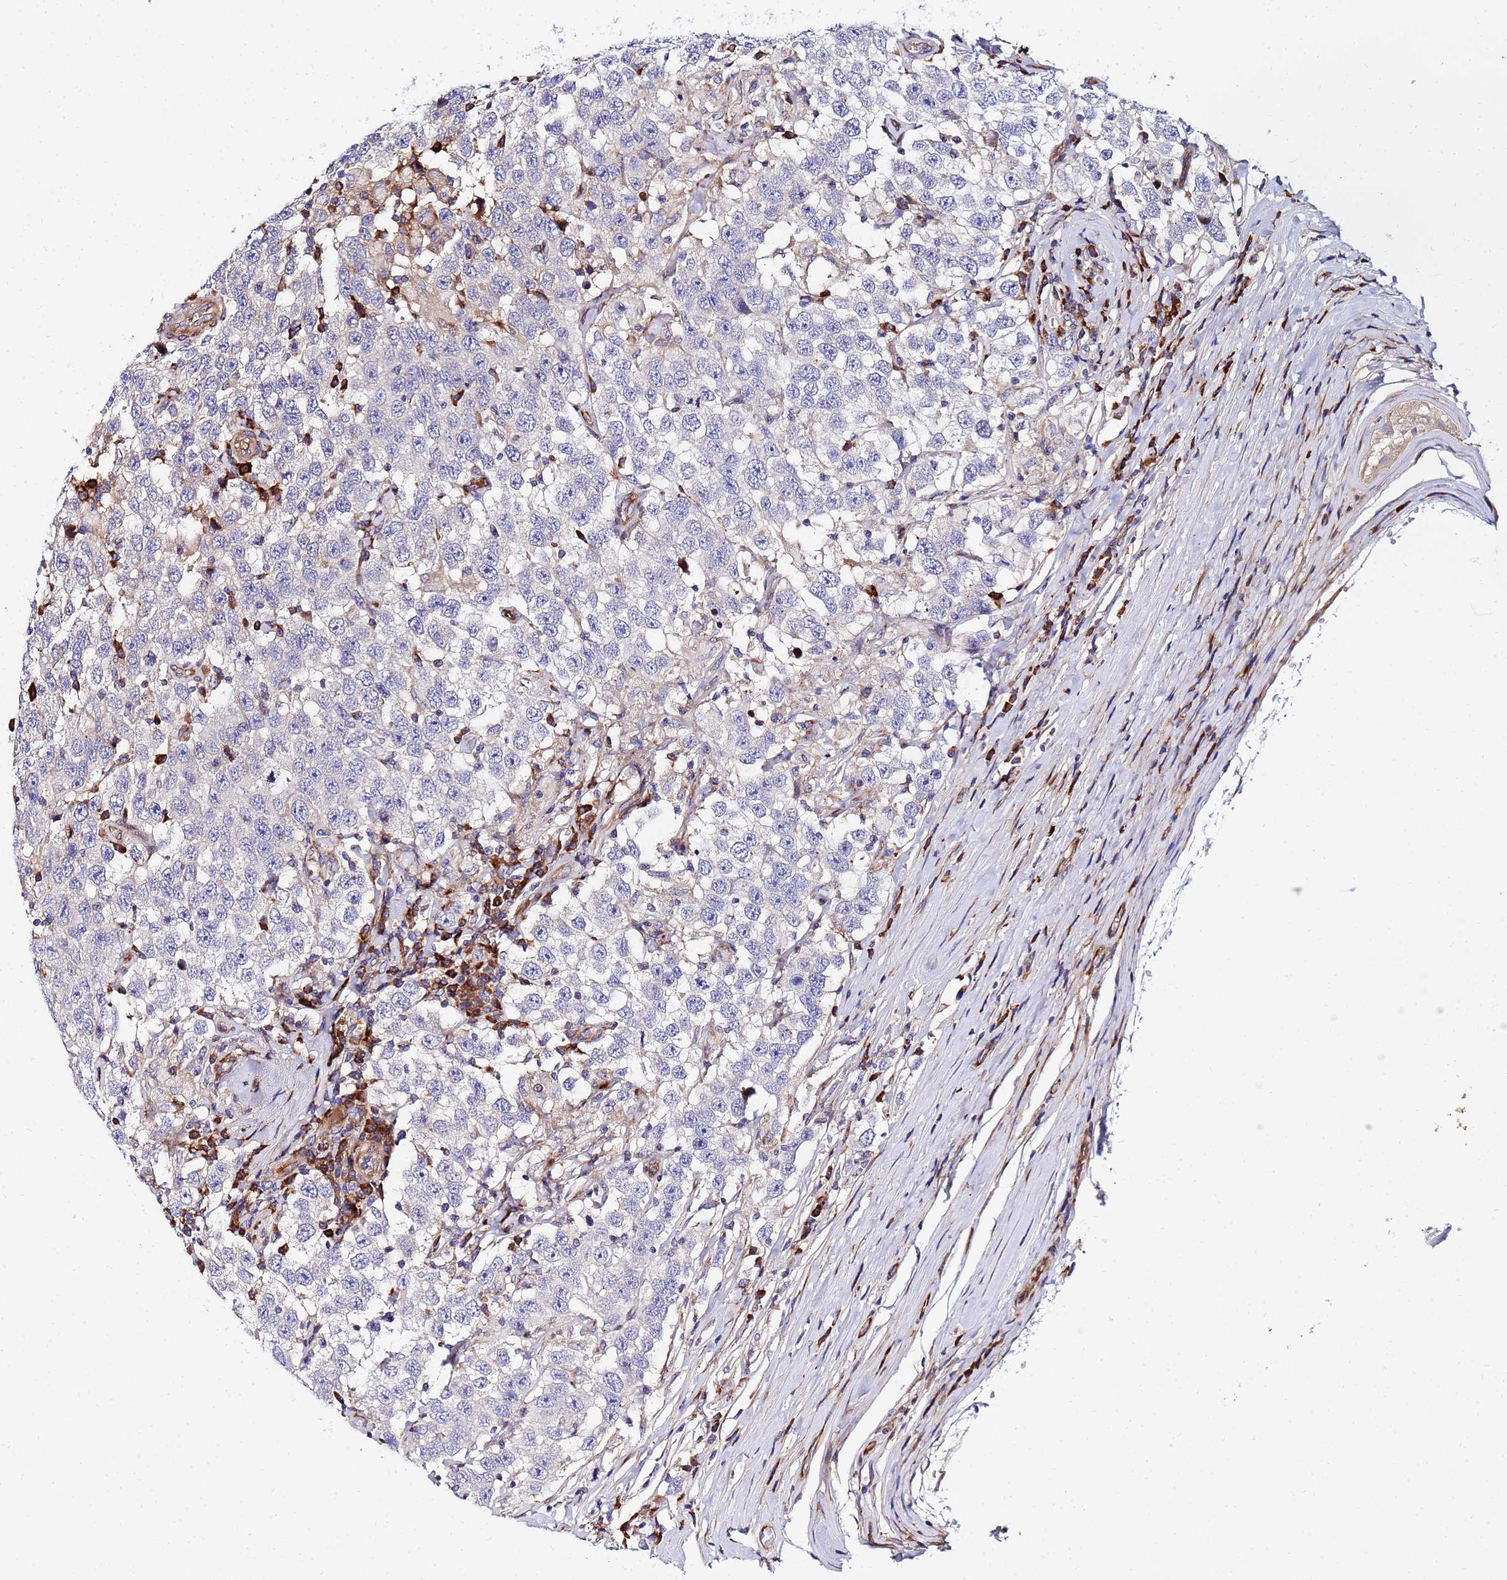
{"staining": {"intensity": "negative", "quantity": "none", "location": "none"}, "tissue": "testis cancer", "cell_type": "Tumor cells", "image_type": "cancer", "snomed": [{"axis": "morphology", "description": "Seminoma, NOS"}, {"axis": "topography", "description": "Testis"}], "caption": "High power microscopy micrograph of an IHC micrograph of testis seminoma, revealing no significant expression in tumor cells. (DAB immunohistochemistry, high magnification).", "gene": "POM121", "patient": {"sex": "male", "age": 41}}